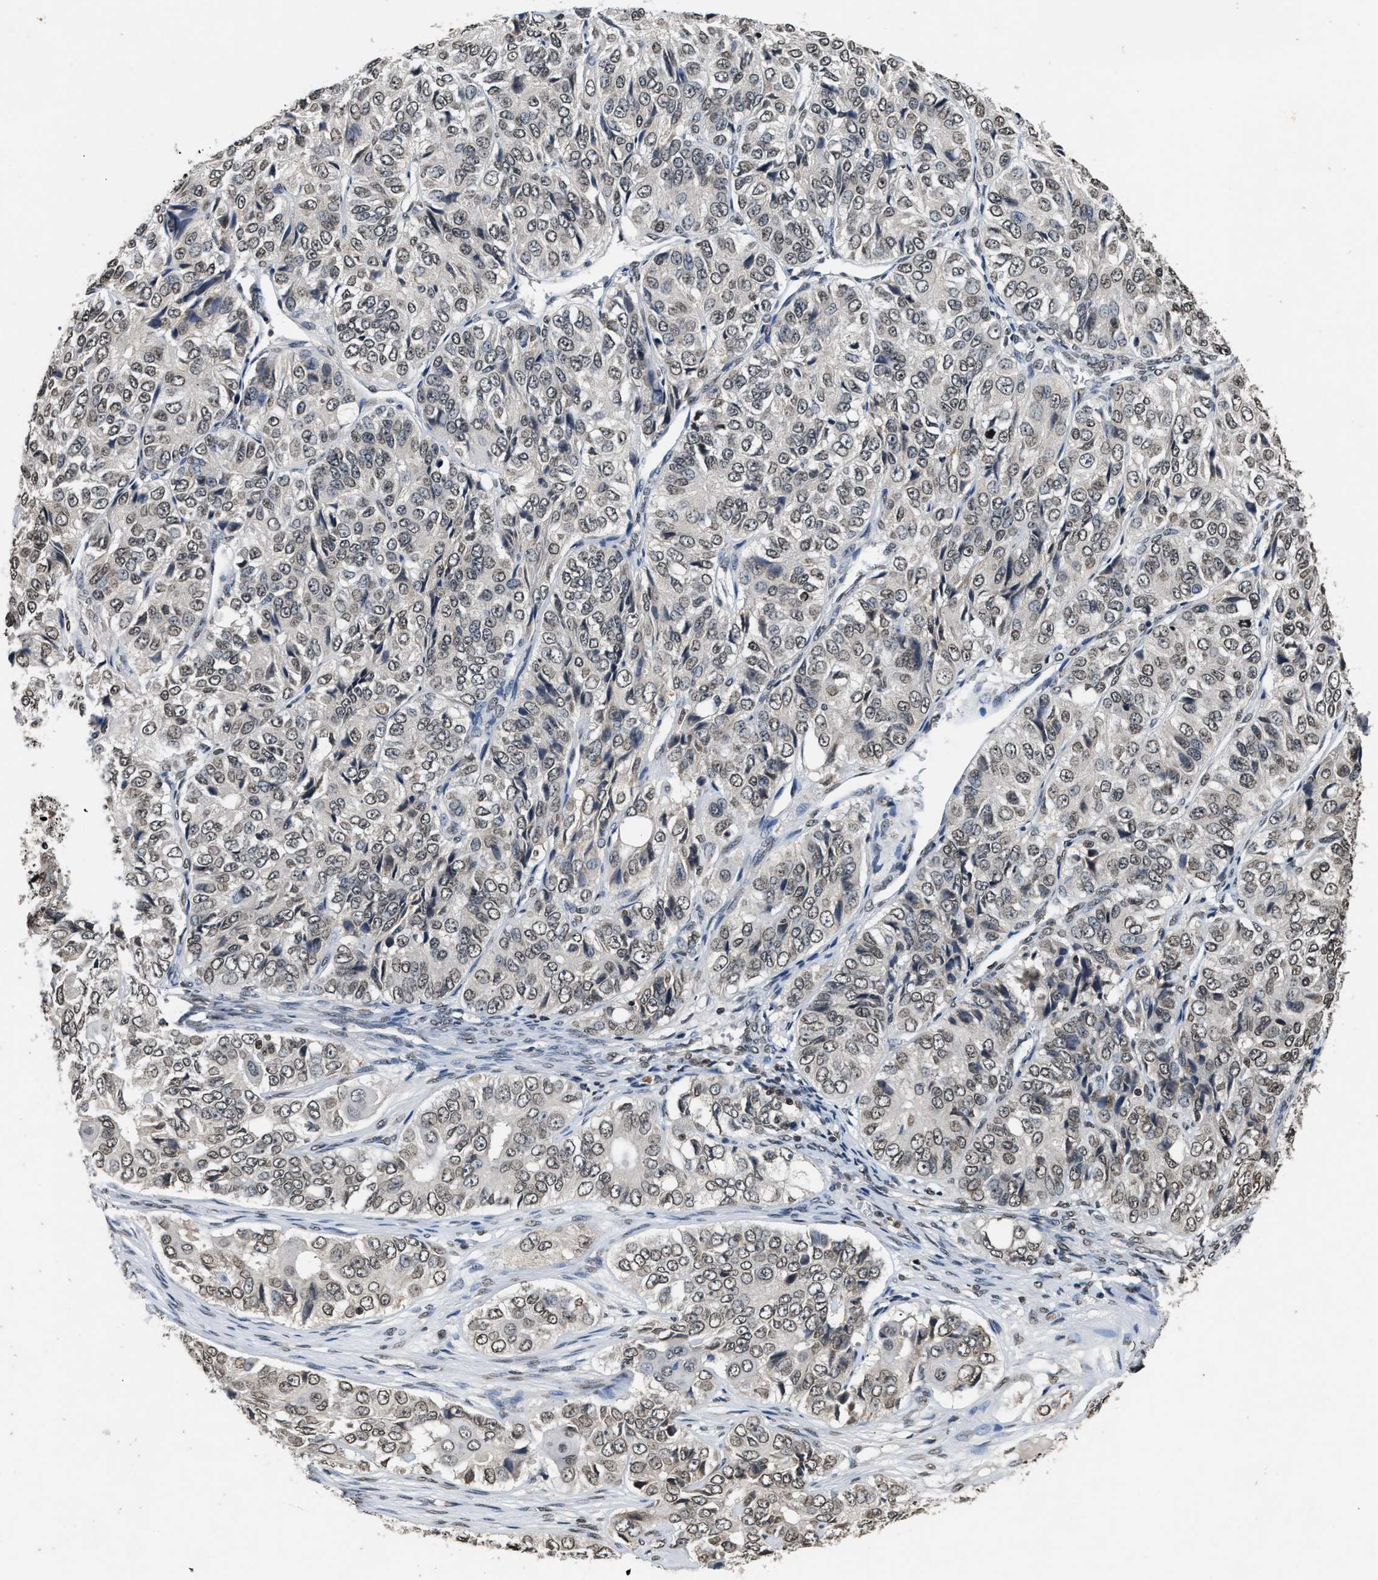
{"staining": {"intensity": "weak", "quantity": "<25%", "location": "nuclear"}, "tissue": "ovarian cancer", "cell_type": "Tumor cells", "image_type": "cancer", "snomed": [{"axis": "morphology", "description": "Carcinoma, endometroid"}, {"axis": "topography", "description": "Ovary"}], "caption": "An image of ovarian endometroid carcinoma stained for a protein displays no brown staining in tumor cells.", "gene": "DNASE1L3", "patient": {"sex": "female", "age": 51}}